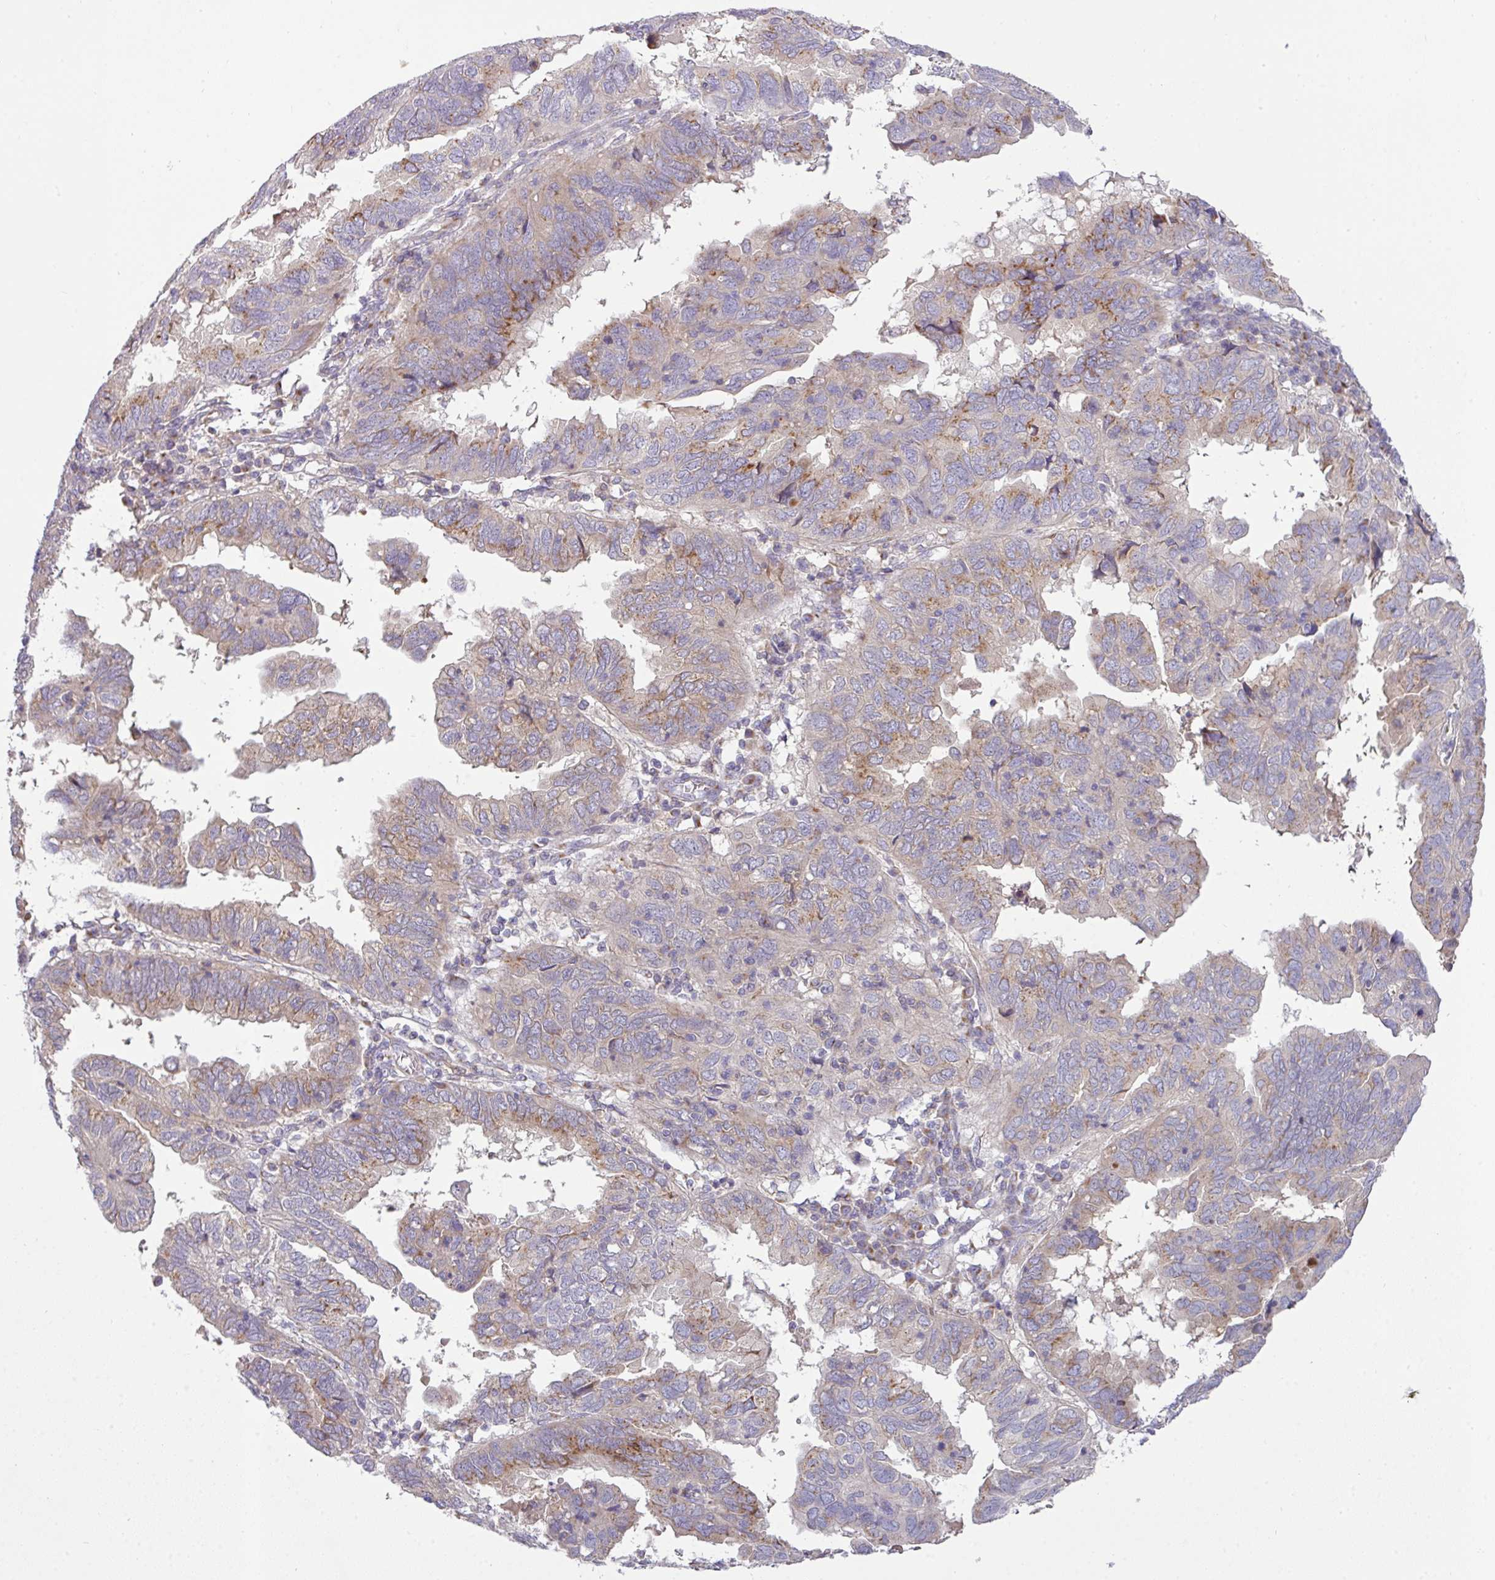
{"staining": {"intensity": "moderate", "quantity": "25%-75%", "location": "cytoplasmic/membranous"}, "tissue": "endometrial cancer", "cell_type": "Tumor cells", "image_type": "cancer", "snomed": [{"axis": "morphology", "description": "Adenocarcinoma, NOS"}, {"axis": "topography", "description": "Uterus"}], "caption": "Immunohistochemistry (IHC) (DAB (3,3'-diaminobenzidine)) staining of human adenocarcinoma (endometrial) demonstrates moderate cytoplasmic/membranous protein positivity in about 25%-75% of tumor cells. The staining was performed using DAB, with brown indicating positive protein expression. Nuclei are stained blue with hematoxylin.", "gene": "VTI1A", "patient": {"sex": "female", "age": 77}}